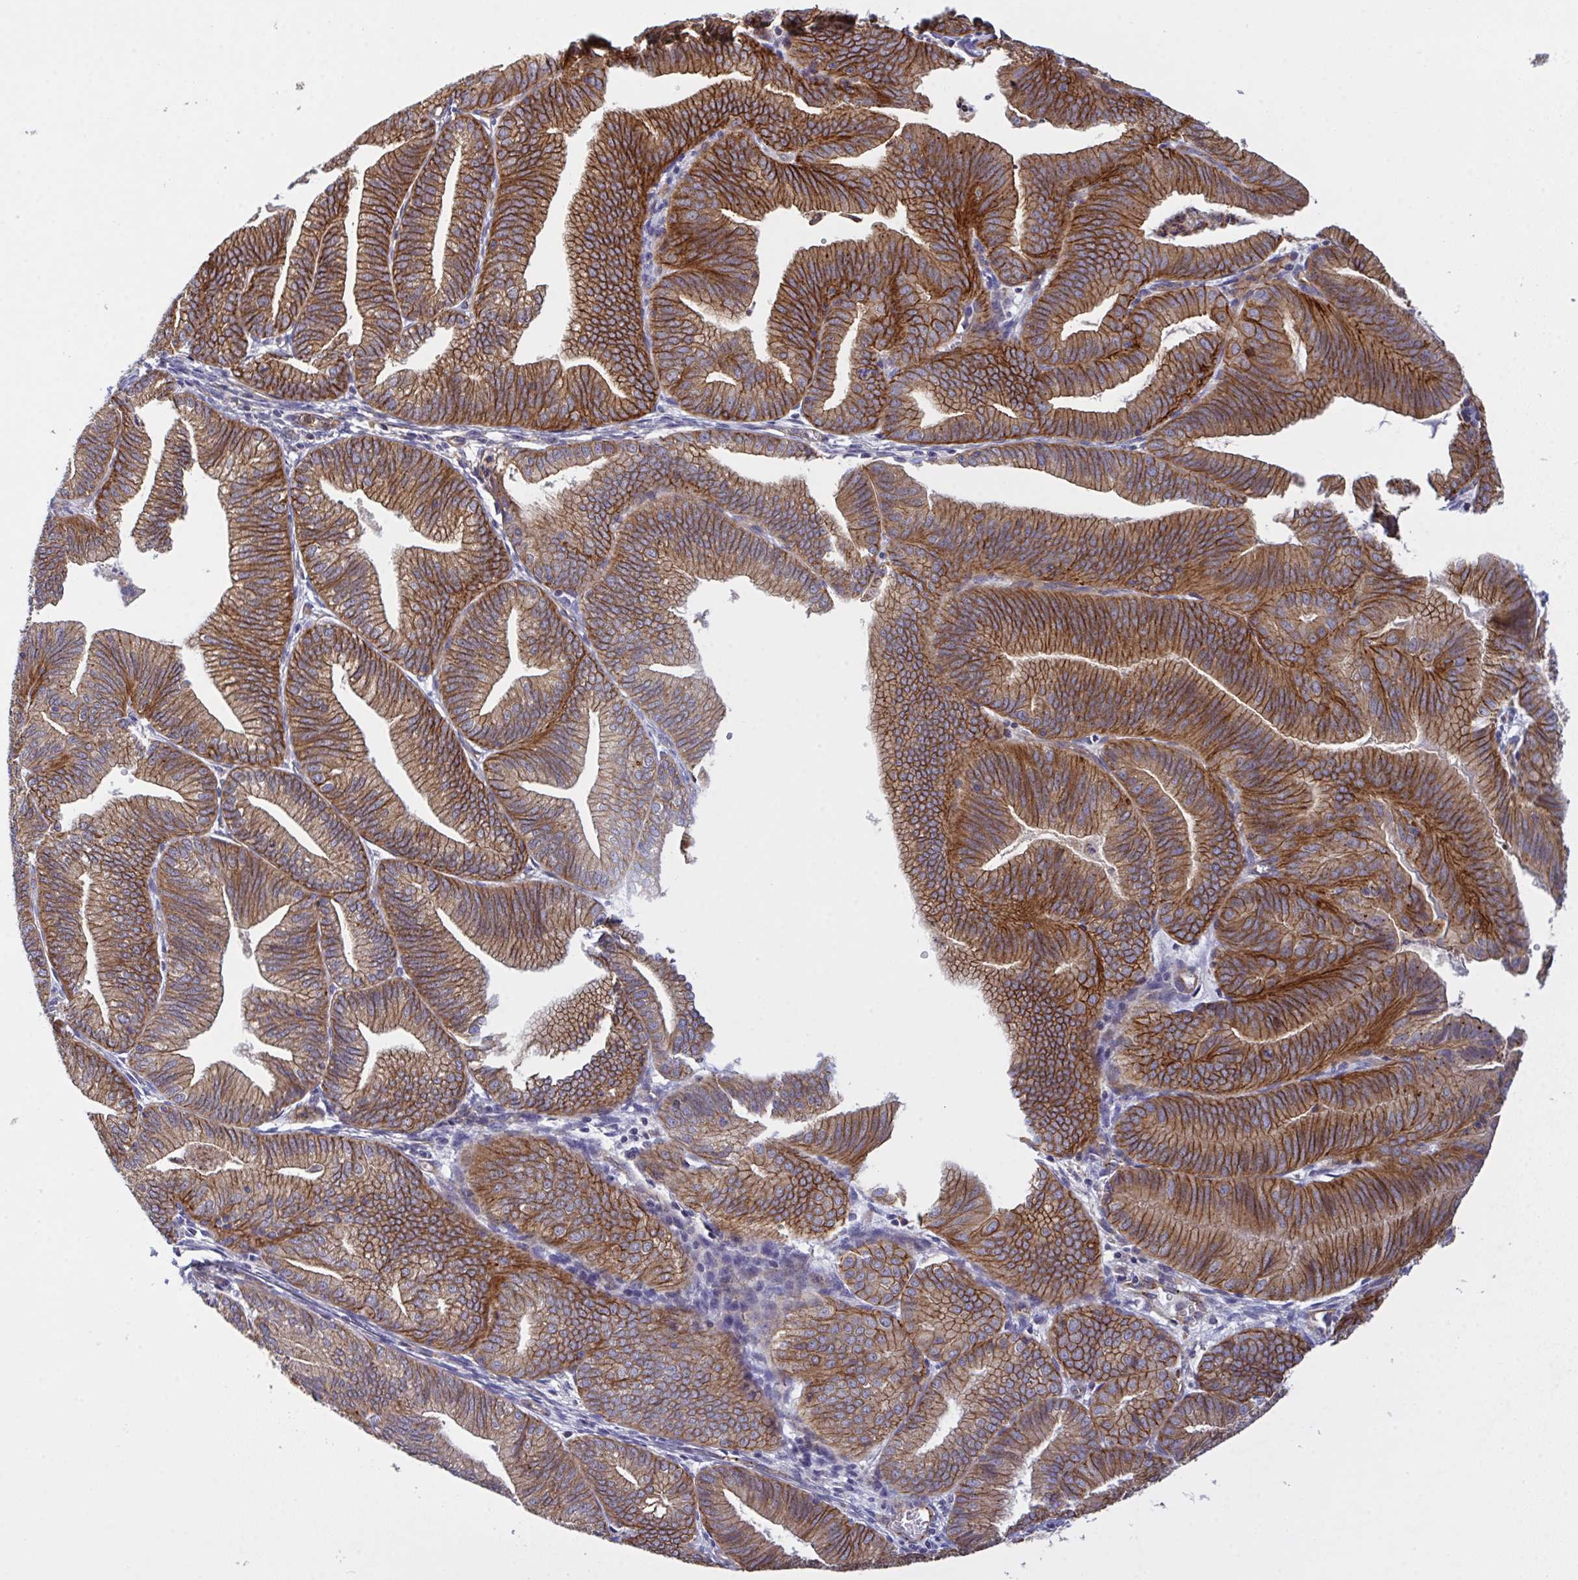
{"staining": {"intensity": "strong", "quantity": ">75%", "location": "cytoplasmic/membranous"}, "tissue": "endometrial cancer", "cell_type": "Tumor cells", "image_type": "cancer", "snomed": [{"axis": "morphology", "description": "Adenocarcinoma, NOS"}, {"axis": "topography", "description": "Endometrium"}], "caption": "This photomicrograph shows immunohistochemistry staining of human endometrial cancer (adenocarcinoma), with high strong cytoplasmic/membranous staining in approximately >75% of tumor cells.", "gene": "C4orf36", "patient": {"sex": "female", "age": 70}}